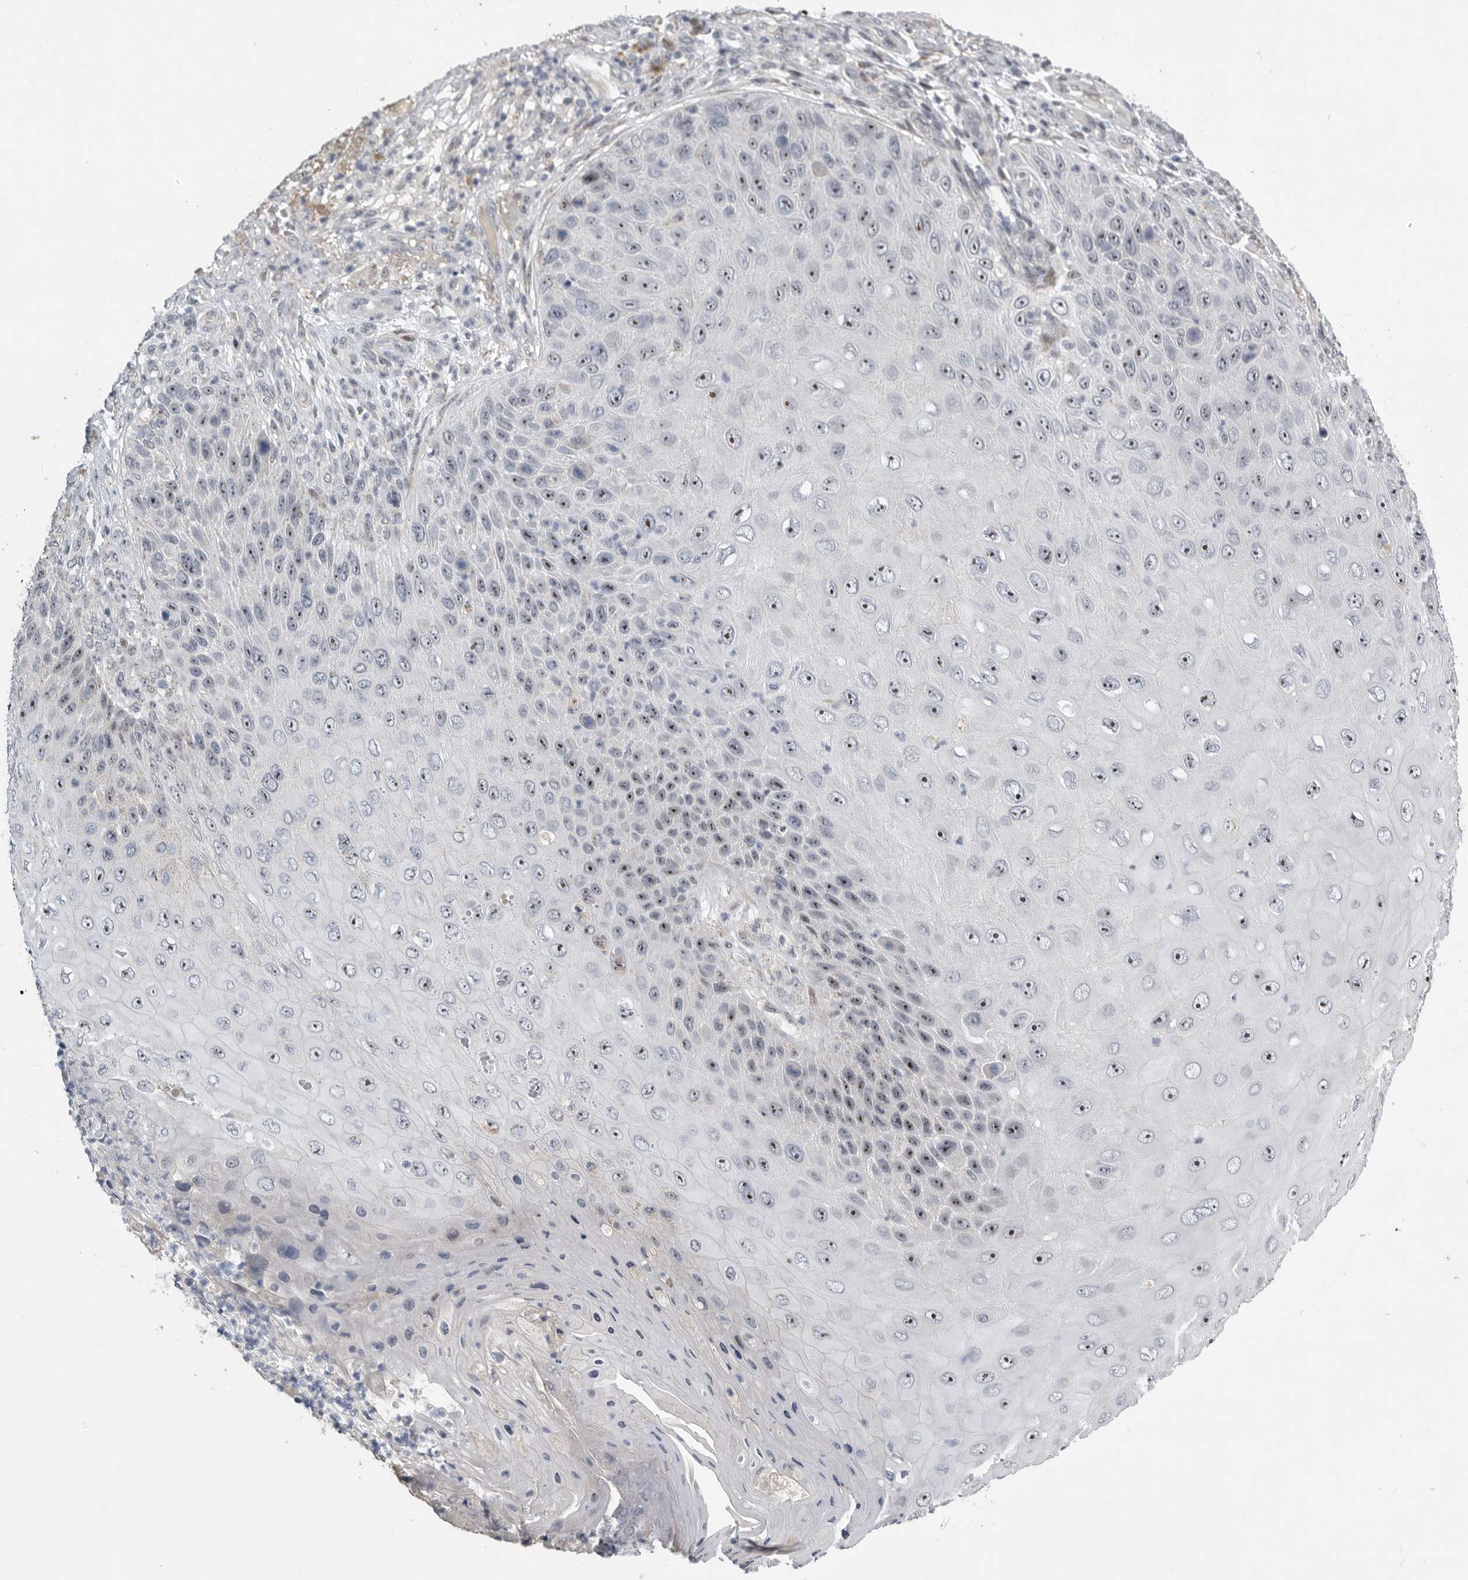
{"staining": {"intensity": "moderate", "quantity": "25%-75%", "location": "nuclear"}, "tissue": "skin cancer", "cell_type": "Tumor cells", "image_type": "cancer", "snomed": [{"axis": "morphology", "description": "Squamous cell carcinoma, NOS"}, {"axis": "topography", "description": "Skin"}], "caption": "An image showing moderate nuclear positivity in about 25%-75% of tumor cells in skin squamous cell carcinoma, as visualized by brown immunohistochemical staining.", "gene": "PCMTD1", "patient": {"sex": "female", "age": 88}}